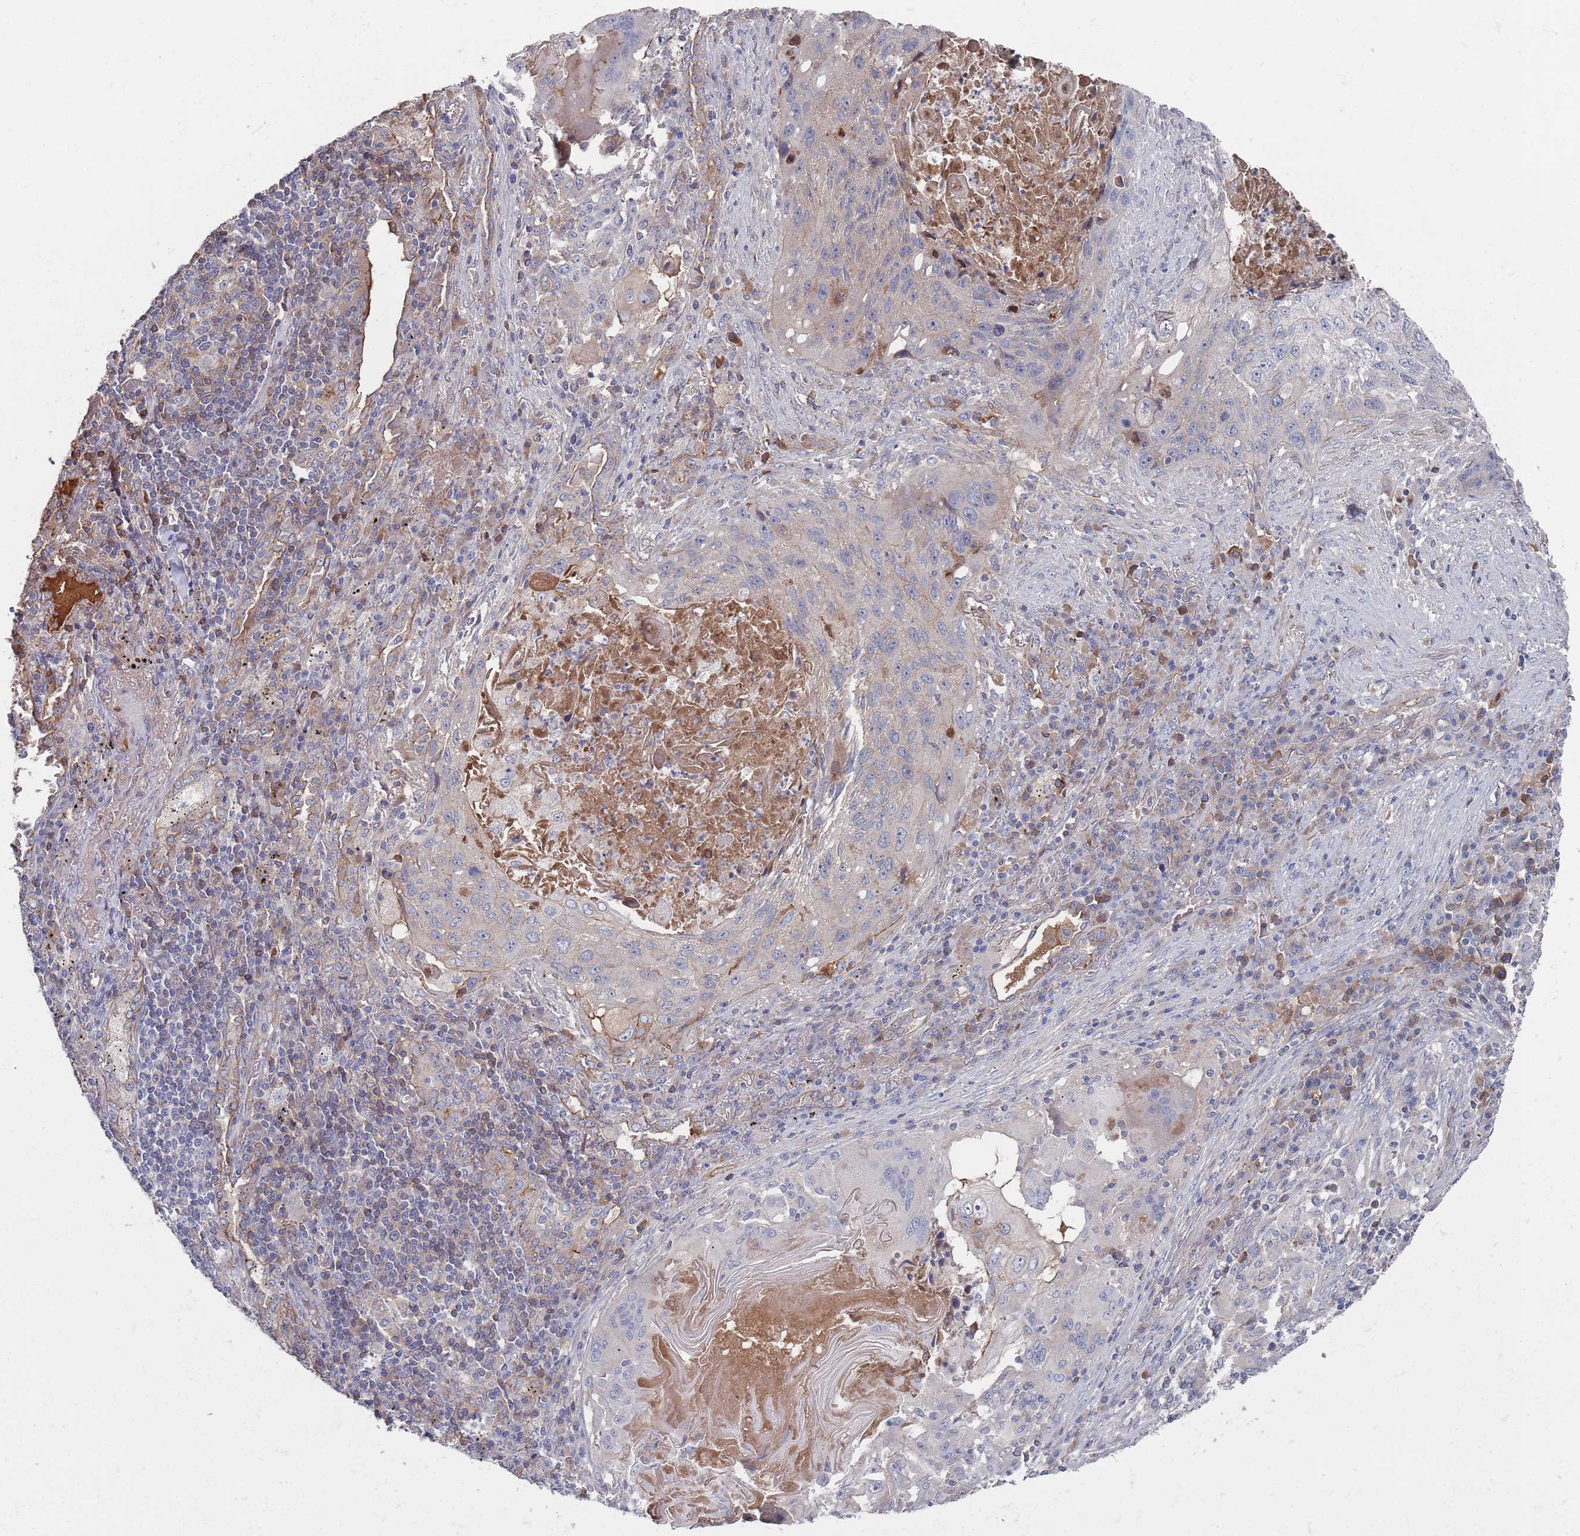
{"staining": {"intensity": "negative", "quantity": "none", "location": "none"}, "tissue": "lung cancer", "cell_type": "Tumor cells", "image_type": "cancer", "snomed": [{"axis": "morphology", "description": "Squamous cell carcinoma, NOS"}, {"axis": "topography", "description": "Lung"}], "caption": "DAB (3,3'-diaminobenzidine) immunohistochemical staining of human squamous cell carcinoma (lung) displays no significant expression in tumor cells. (Stains: DAB (3,3'-diaminobenzidine) immunohistochemistry (IHC) with hematoxylin counter stain, Microscopy: brightfield microscopy at high magnification).", "gene": "PLEKHA4", "patient": {"sex": "female", "age": 63}}